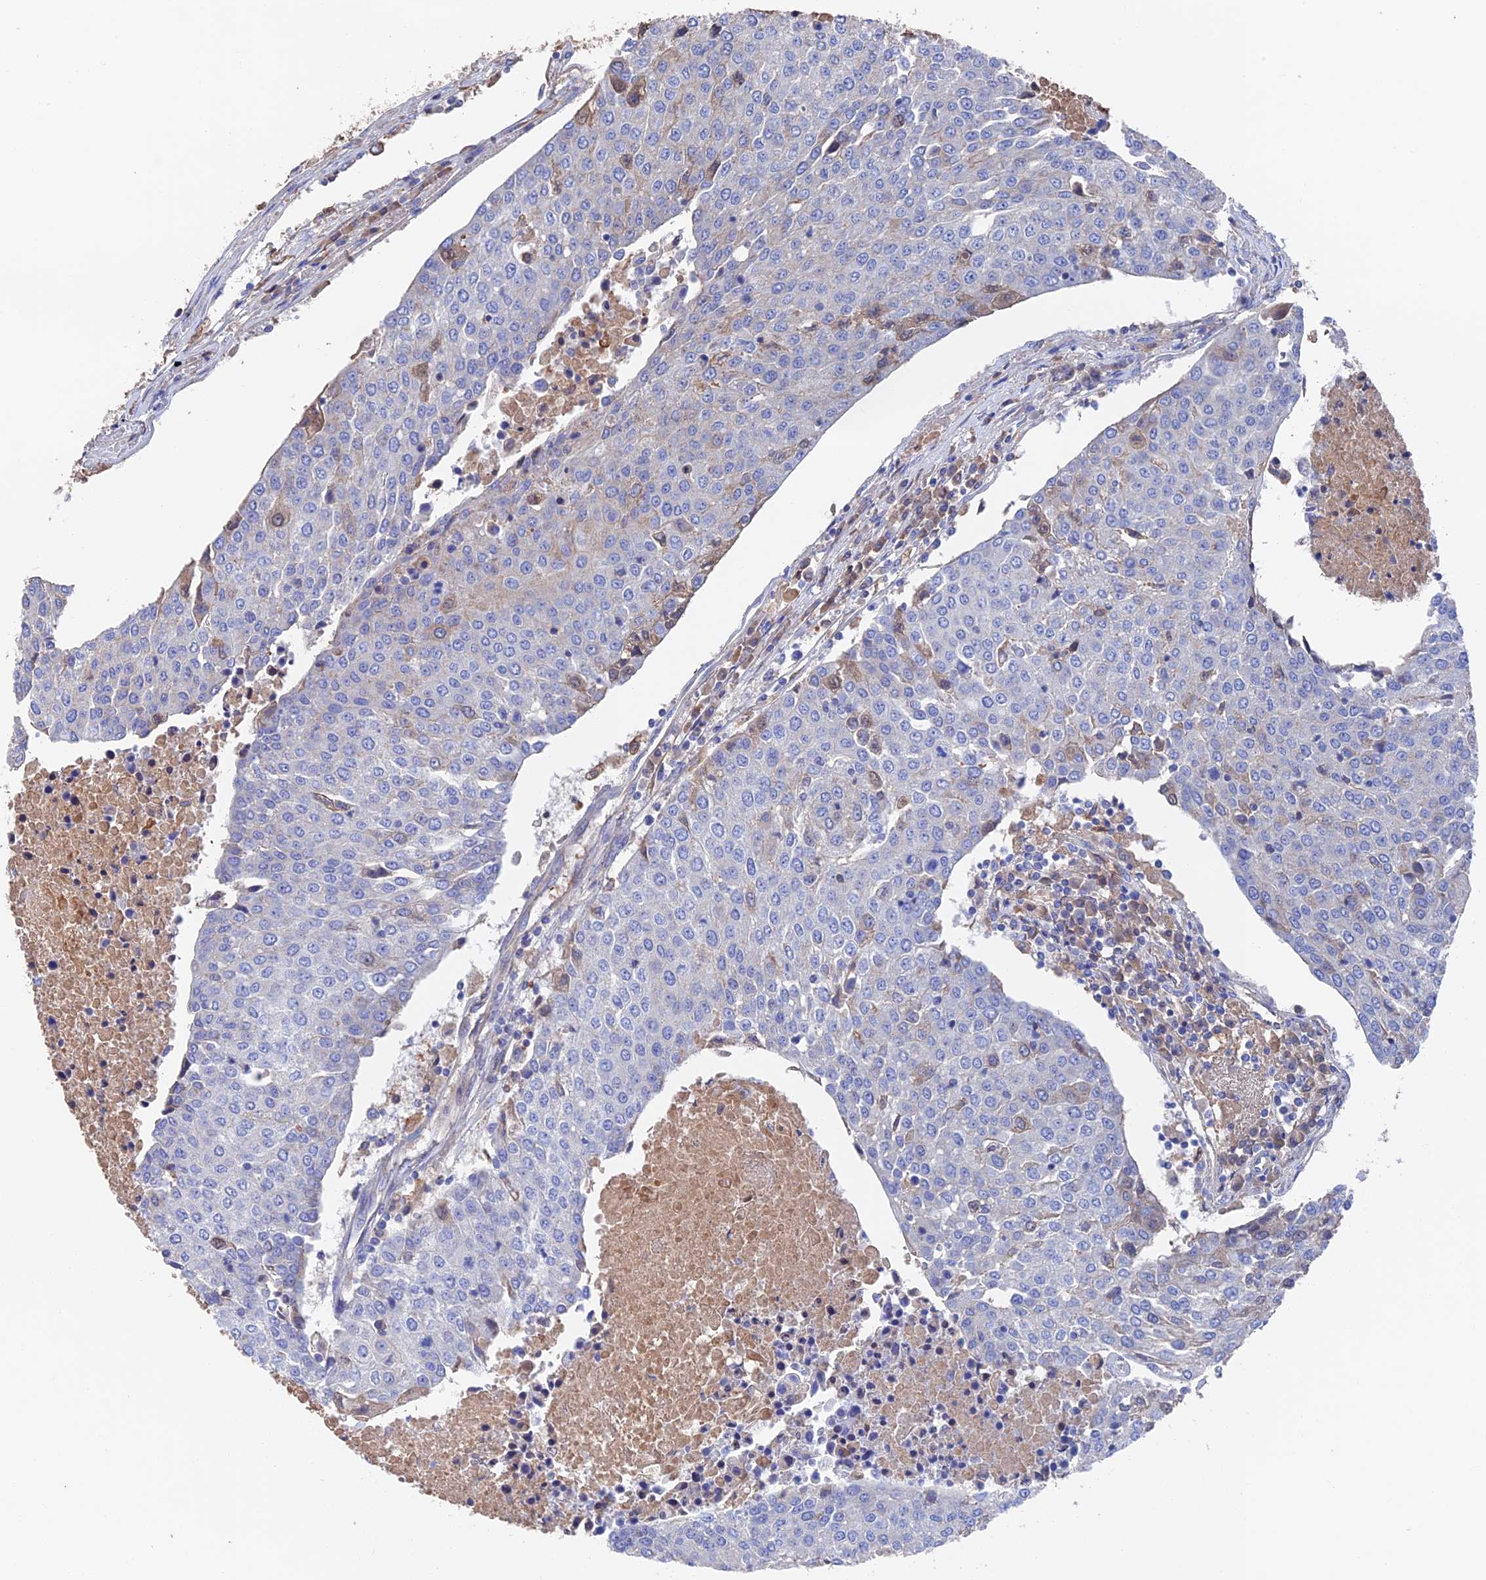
{"staining": {"intensity": "negative", "quantity": "none", "location": "none"}, "tissue": "urothelial cancer", "cell_type": "Tumor cells", "image_type": "cancer", "snomed": [{"axis": "morphology", "description": "Urothelial carcinoma, High grade"}, {"axis": "topography", "description": "Urinary bladder"}], "caption": "IHC micrograph of human urothelial carcinoma (high-grade) stained for a protein (brown), which exhibits no expression in tumor cells.", "gene": "HPF1", "patient": {"sex": "female", "age": 85}}